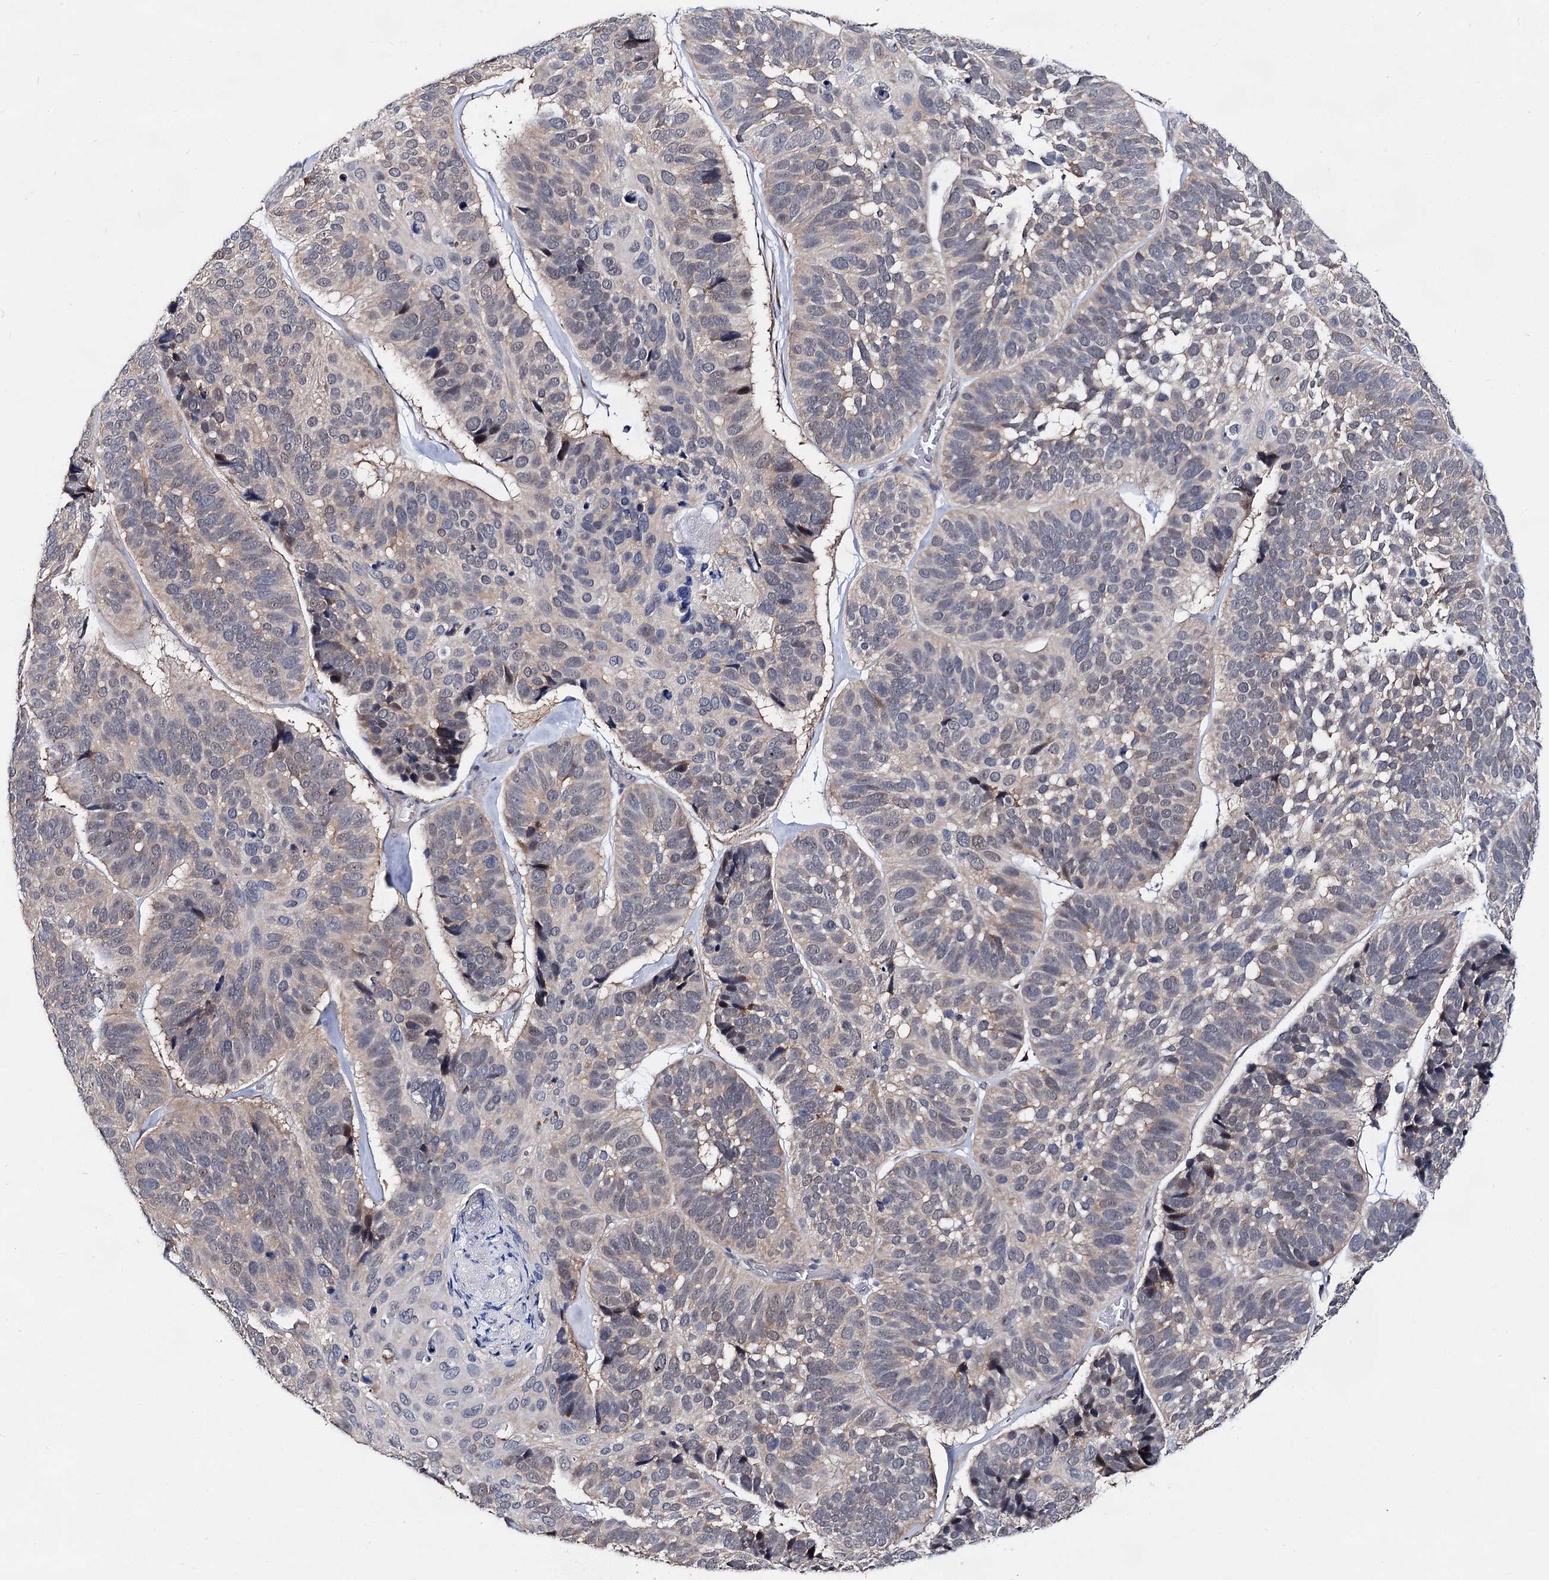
{"staining": {"intensity": "negative", "quantity": "none", "location": "none"}, "tissue": "skin cancer", "cell_type": "Tumor cells", "image_type": "cancer", "snomed": [{"axis": "morphology", "description": "Basal cell carcinoma"}, {"axis": "topography", "description": "Skin"}], "caption": "DAB immunohistochemical staining of skin basal cell carcinoma exhibits no significant staining in tumor cells.", "gene": "CAPRIN2", "patient": {"sex": "male", "age": 62}}